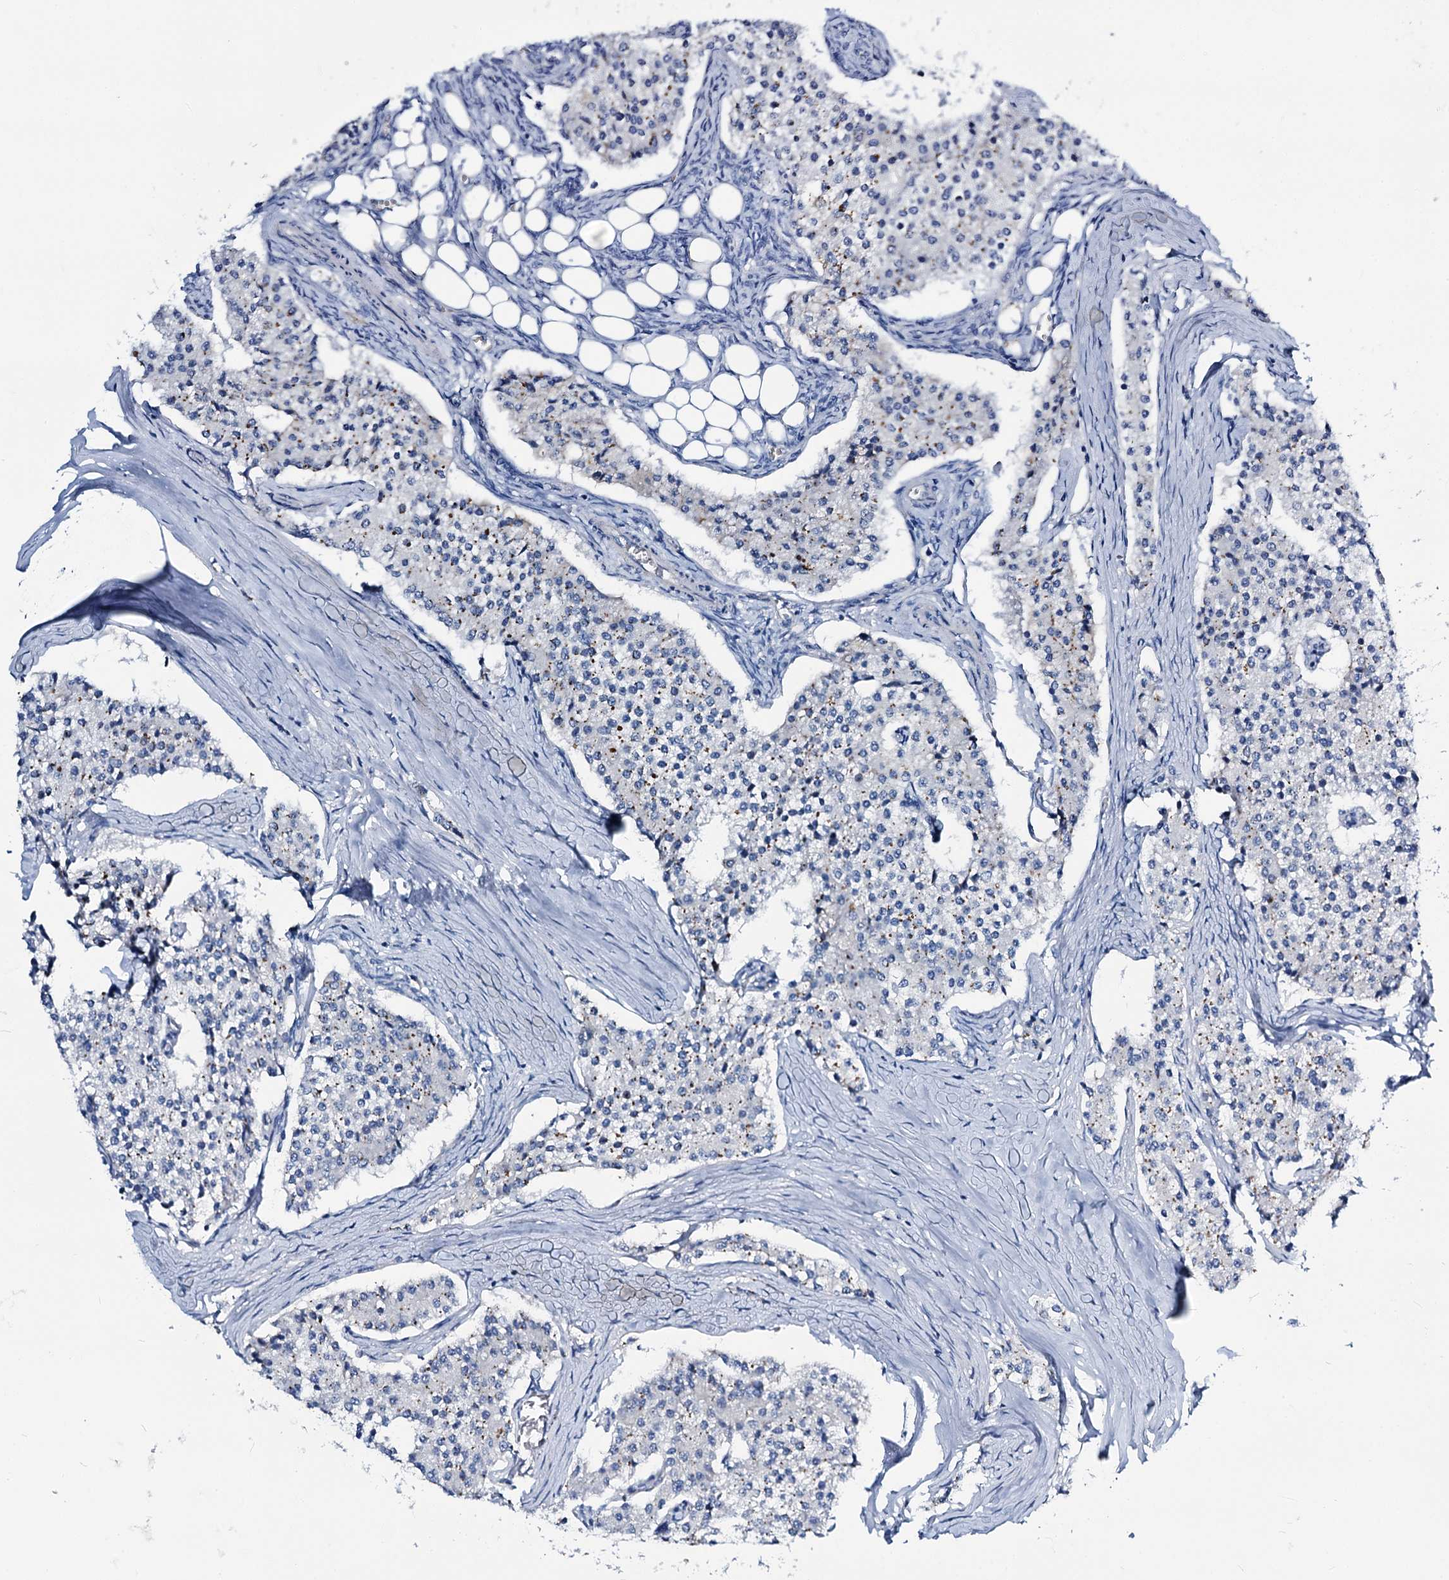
{"staining": {"intensity": "negative", "quantity": "none", "location": "none"}, "tissue": "carcinoid", "cell_type": "Tumor cells", "image_type": "cancer", "snomed": [{"axis": "morphology", "description": "Carcinoid, malignant, NOS"}, {"axis": "topography", "description": "Colon"}], "caption": "Image shows no significant protein positivity in tumor cells of carcinoid.", "gene": "DYDC2", "patient": {"sex": "female", "age": 52}}